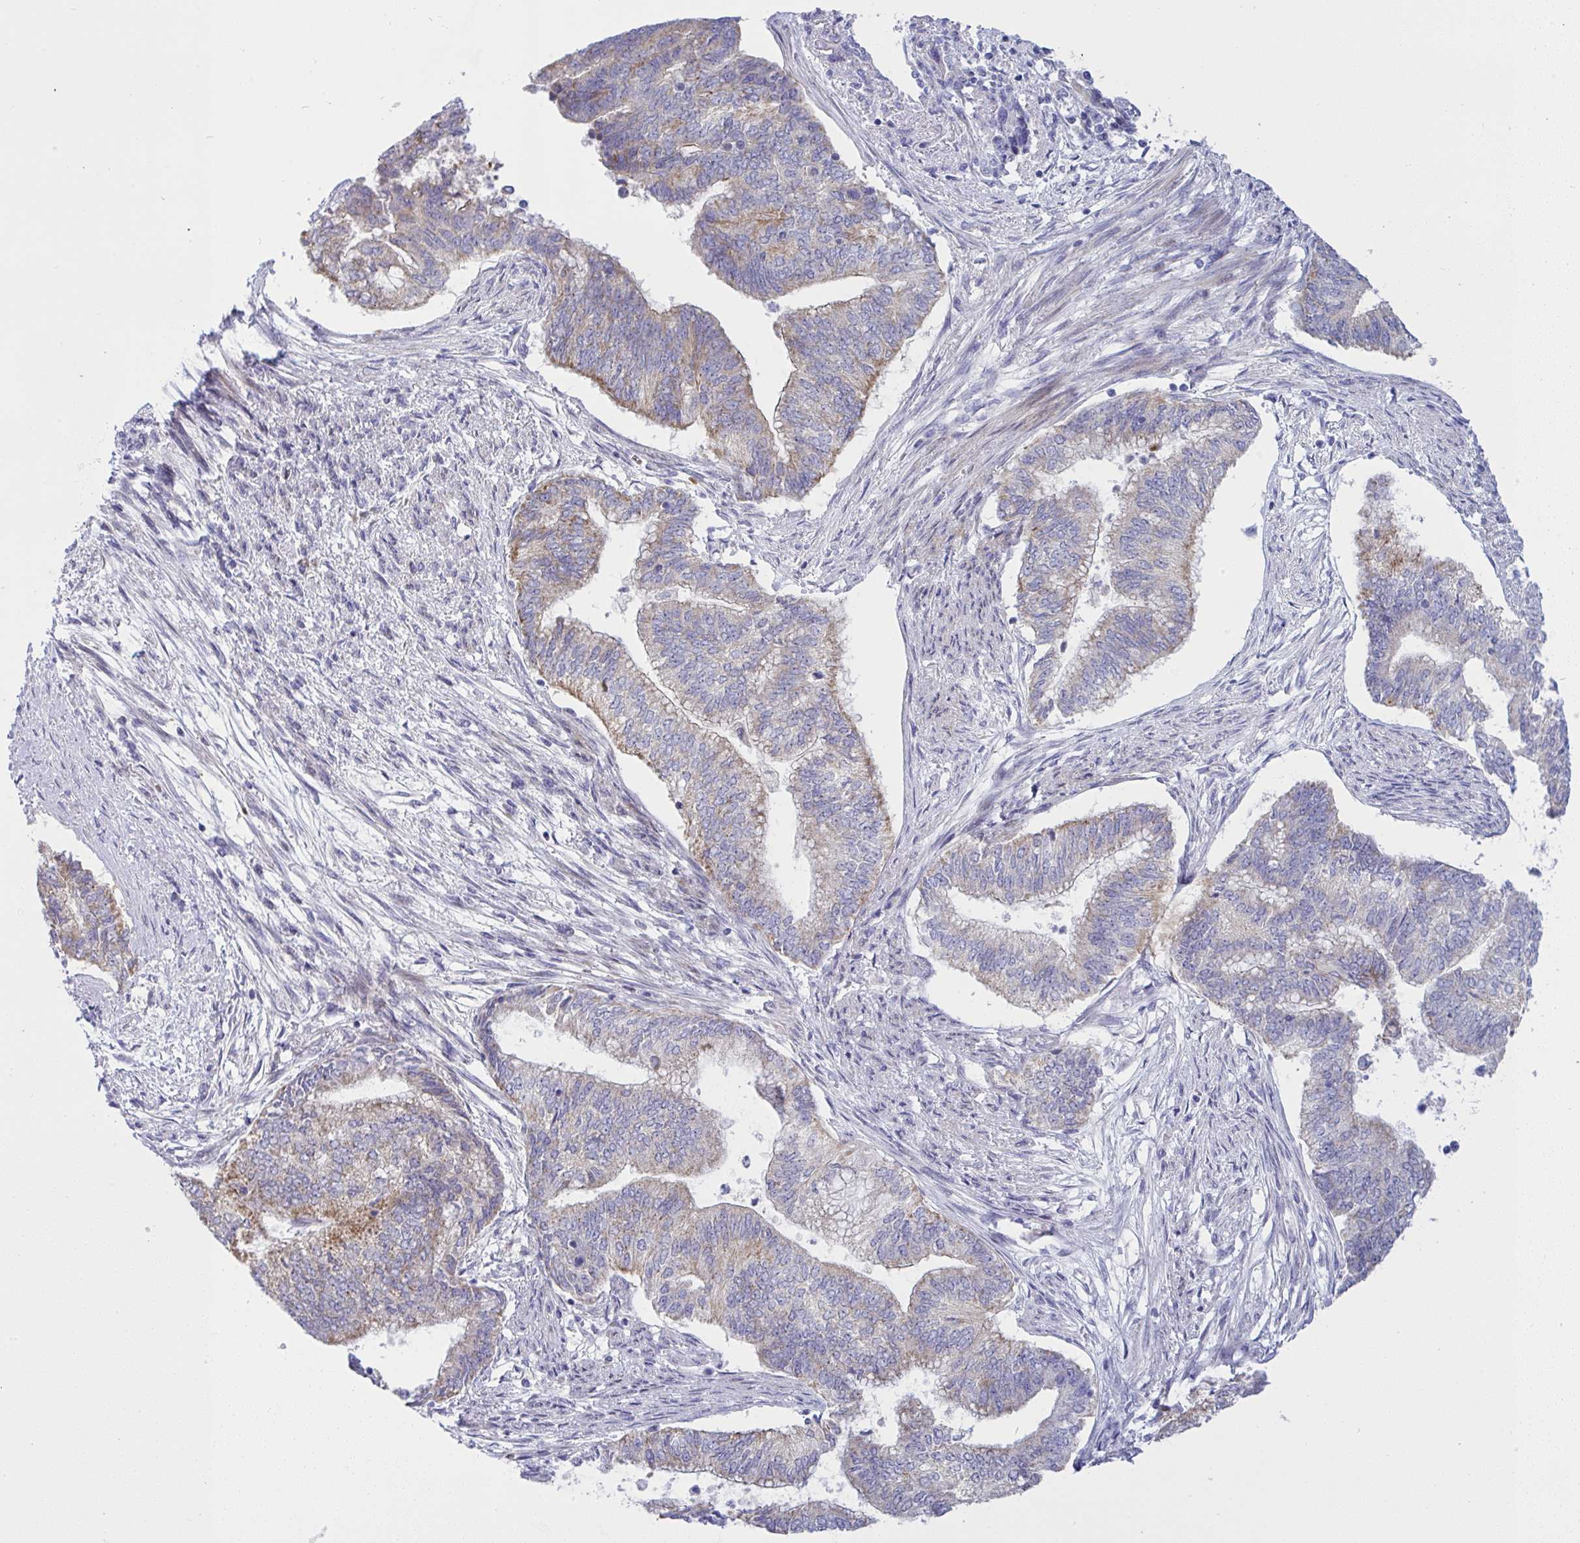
{"staining": {"intensity": "weak", "quantity": "25%-75%", "location": "cytoplasmic/membranous"}, "tissue": "endometrial cancer", "cell_type": "Tumor cells", "image_type": "cancer", "snomed": [{"axis": "morphology", "description": "Adenocarcinoma, NOS"}, {"axis": "topography", "description": "Endometrium"}], "caption": "A brown stain labels weak cytoplasmic/membranous staining of a protein in human endometrial cancer tumor cells.", "gene": "NTN1", "patient": {"sex": "female", "age": 65}}